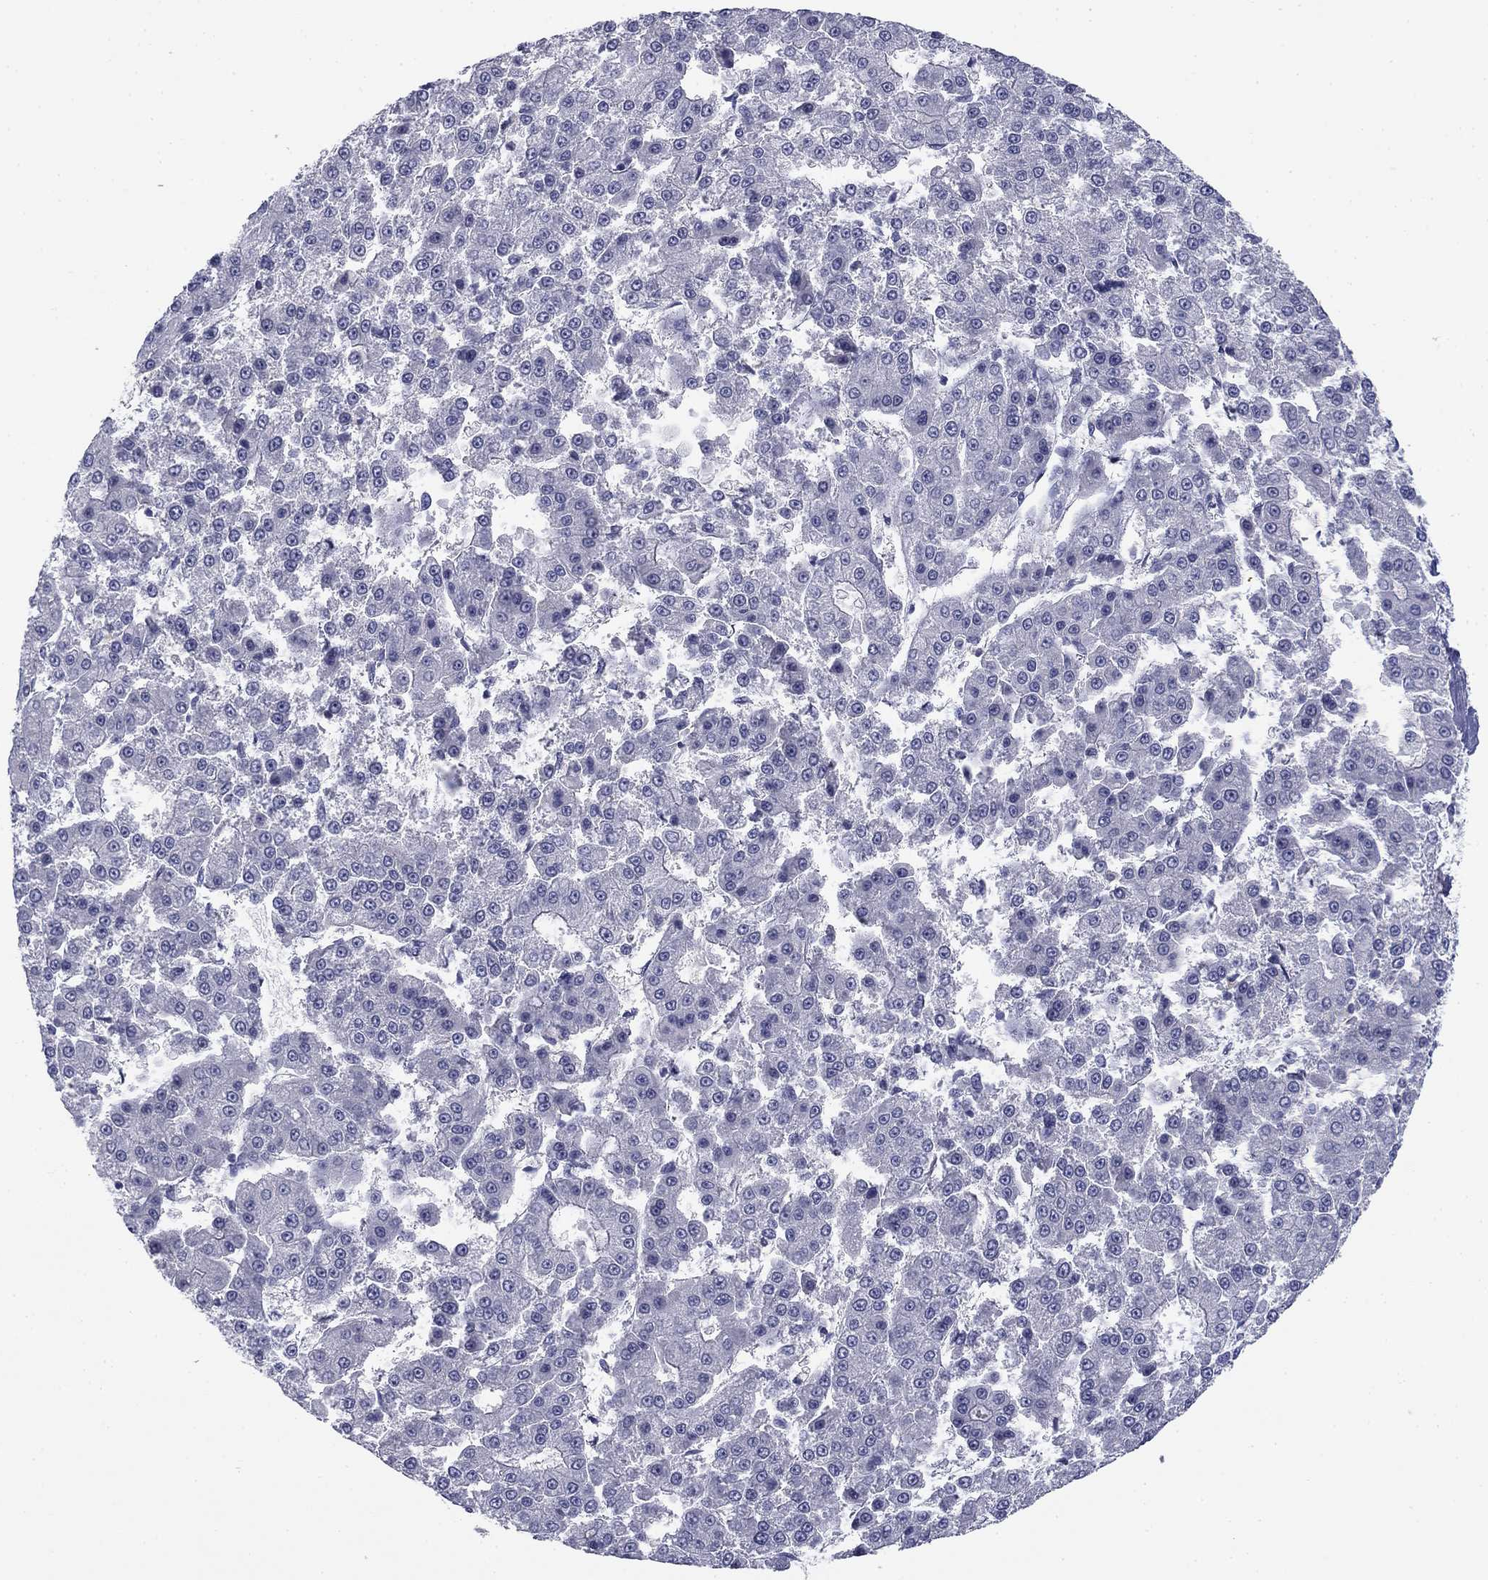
{"staining": {"intensity": "negative", "quantity": "none", "location": "none"}, "tissue": "liver cancer", "cell_type": "Tumor cells", "image_type": "cancer", "snomed": [{"axis": "morphology", "description": "Carcinoma, Hepatocellular, NOS"}, {"axis": "topography", "description": "Liver"}], "caption": "Liver cancer was stained to show a protein in brown. There is no significant positivity in tumor cells. (Stains: DAB (3,3'-diaminobenzidine) immunohistochemistry (IHC) with hematoxylin counter stain, Microscopy: brightfield microscopy at high magnification).", "gene": "TIGD4", "patient": {"sex": "male", "age": 70}}